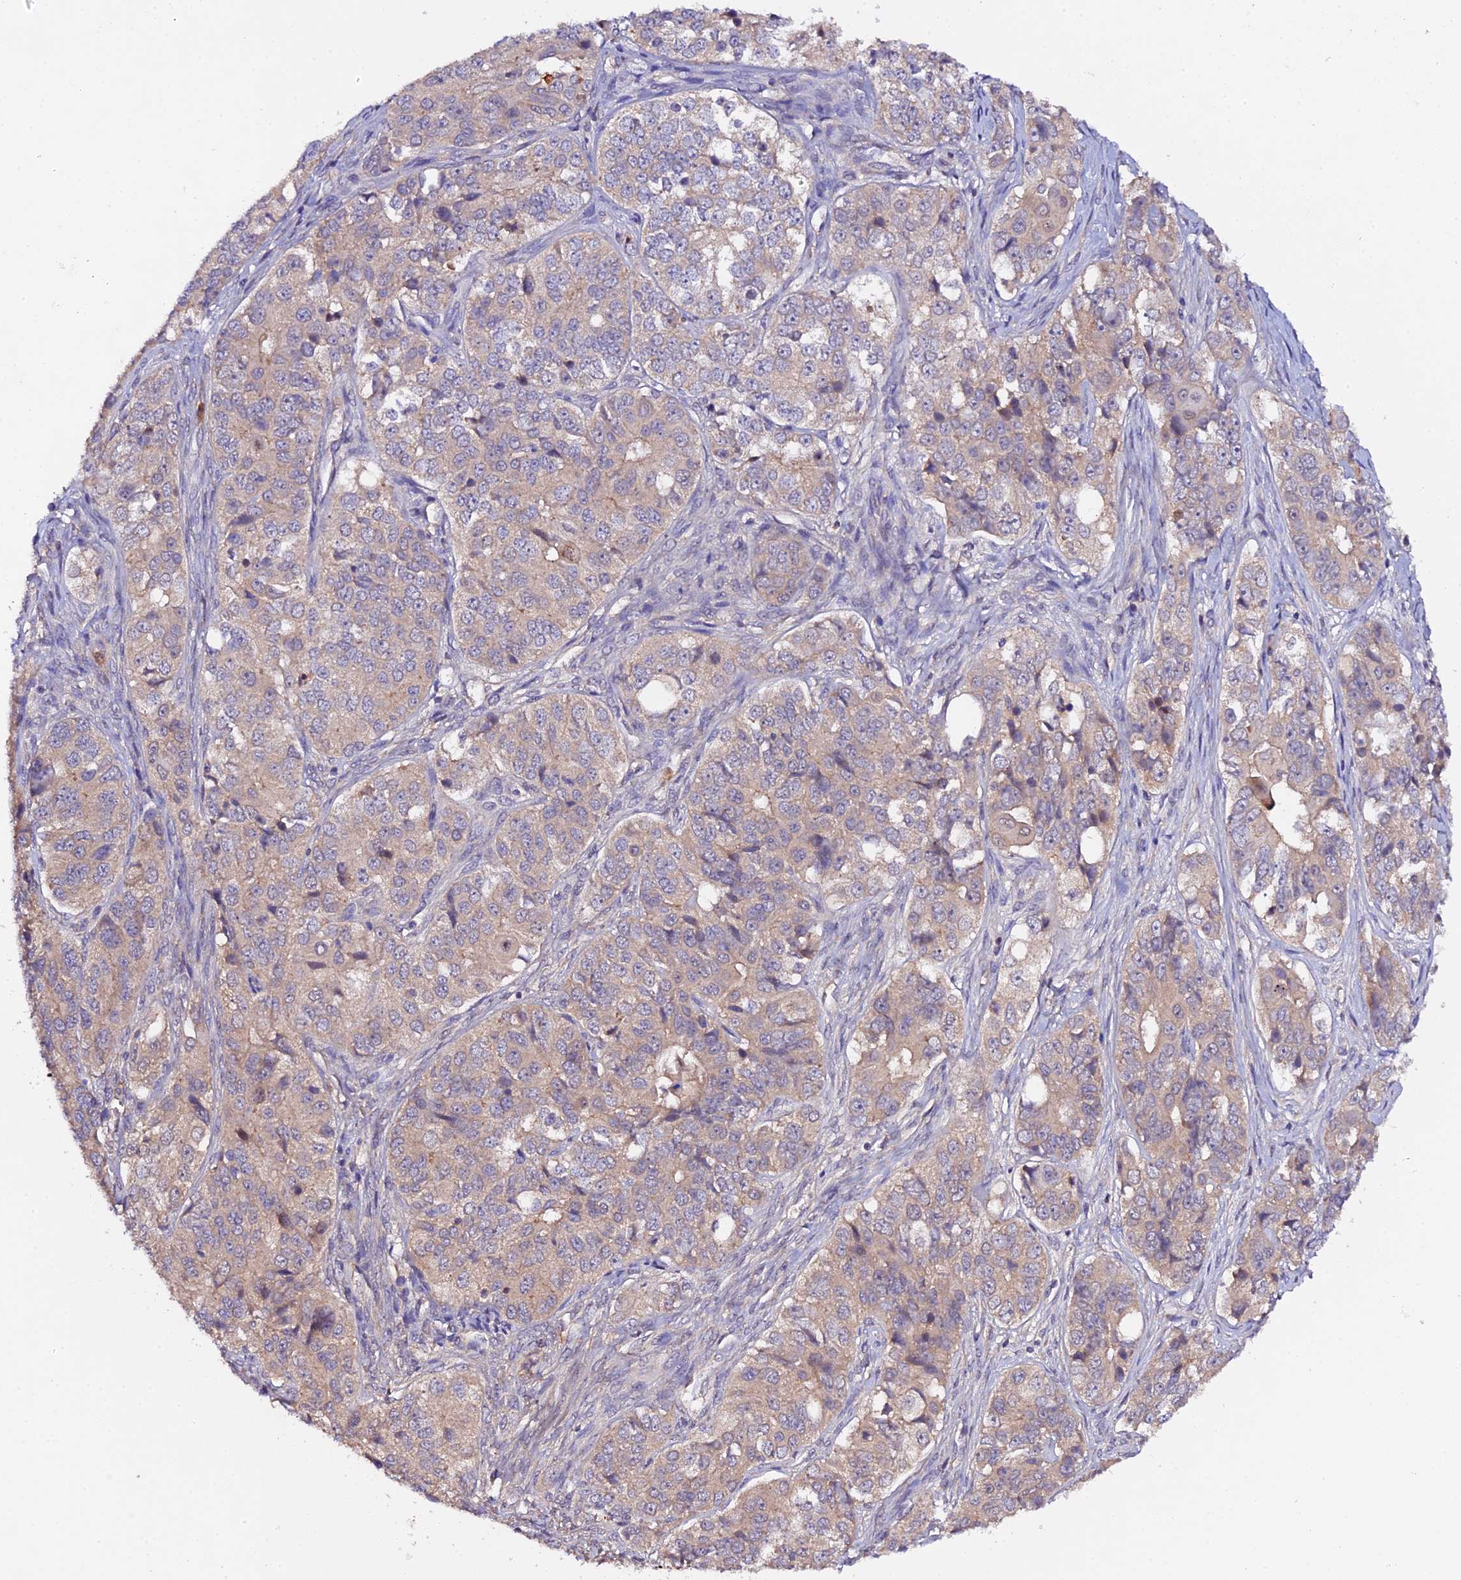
{"staining": {"intensity": "weak", "quantity": "25%-75%", "location": "cytoplasmic/membranous"}, "tissue": "ovarian cancer", "cell_type": "Tumor cells", "image_type": "cancer", "snomed": [{"axis": "morphology", "description": "Carcinoma, endometroid"}, {"axis": "topography", "description": "Ovary"}], "caption": "Human endometroid carcinoma (ovarian) stained with a brown dye shows weak cytoplasmic/membranous positive positivity in about 25%-75% of tumor cells.", "gene": "TRIM26", "patient": {"sex": "female", "age": 51}}